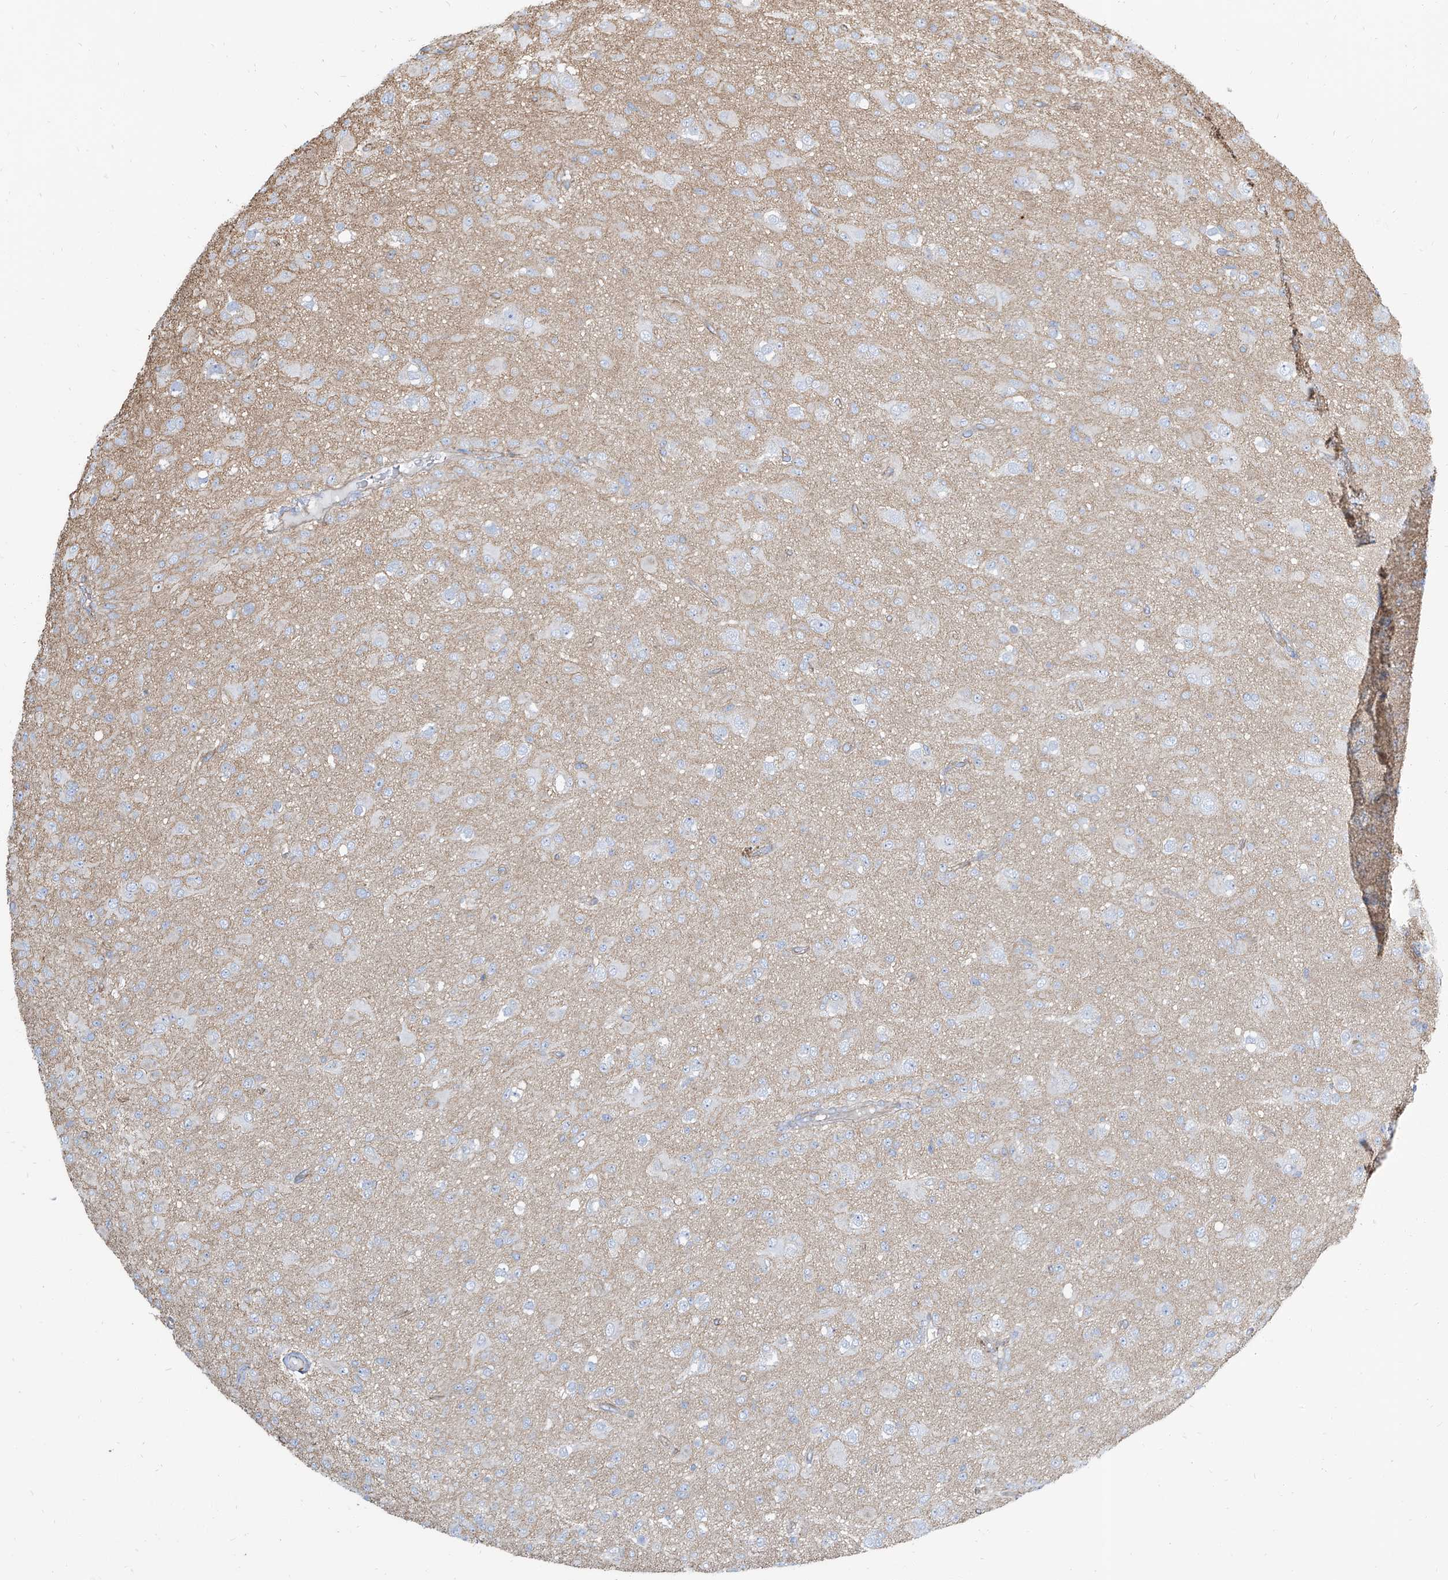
{"staining": {"intensity": "negative", "quantity": "none", "location": "none"}, "tissue": "glioma", "cell_type": "Tumor cells", "image_type": "cancer", "snomed": [{"axis": "morphology", "description": "Glioma, malignant, Low grade"}, {"axis": "topography", "description": "Brain"}], "caption": "The photomicrograph demonstrates no significant expression in tumor cells of glioma.", "gene": "TXLNB", "patient": {"sex": "male", "age": 65}}